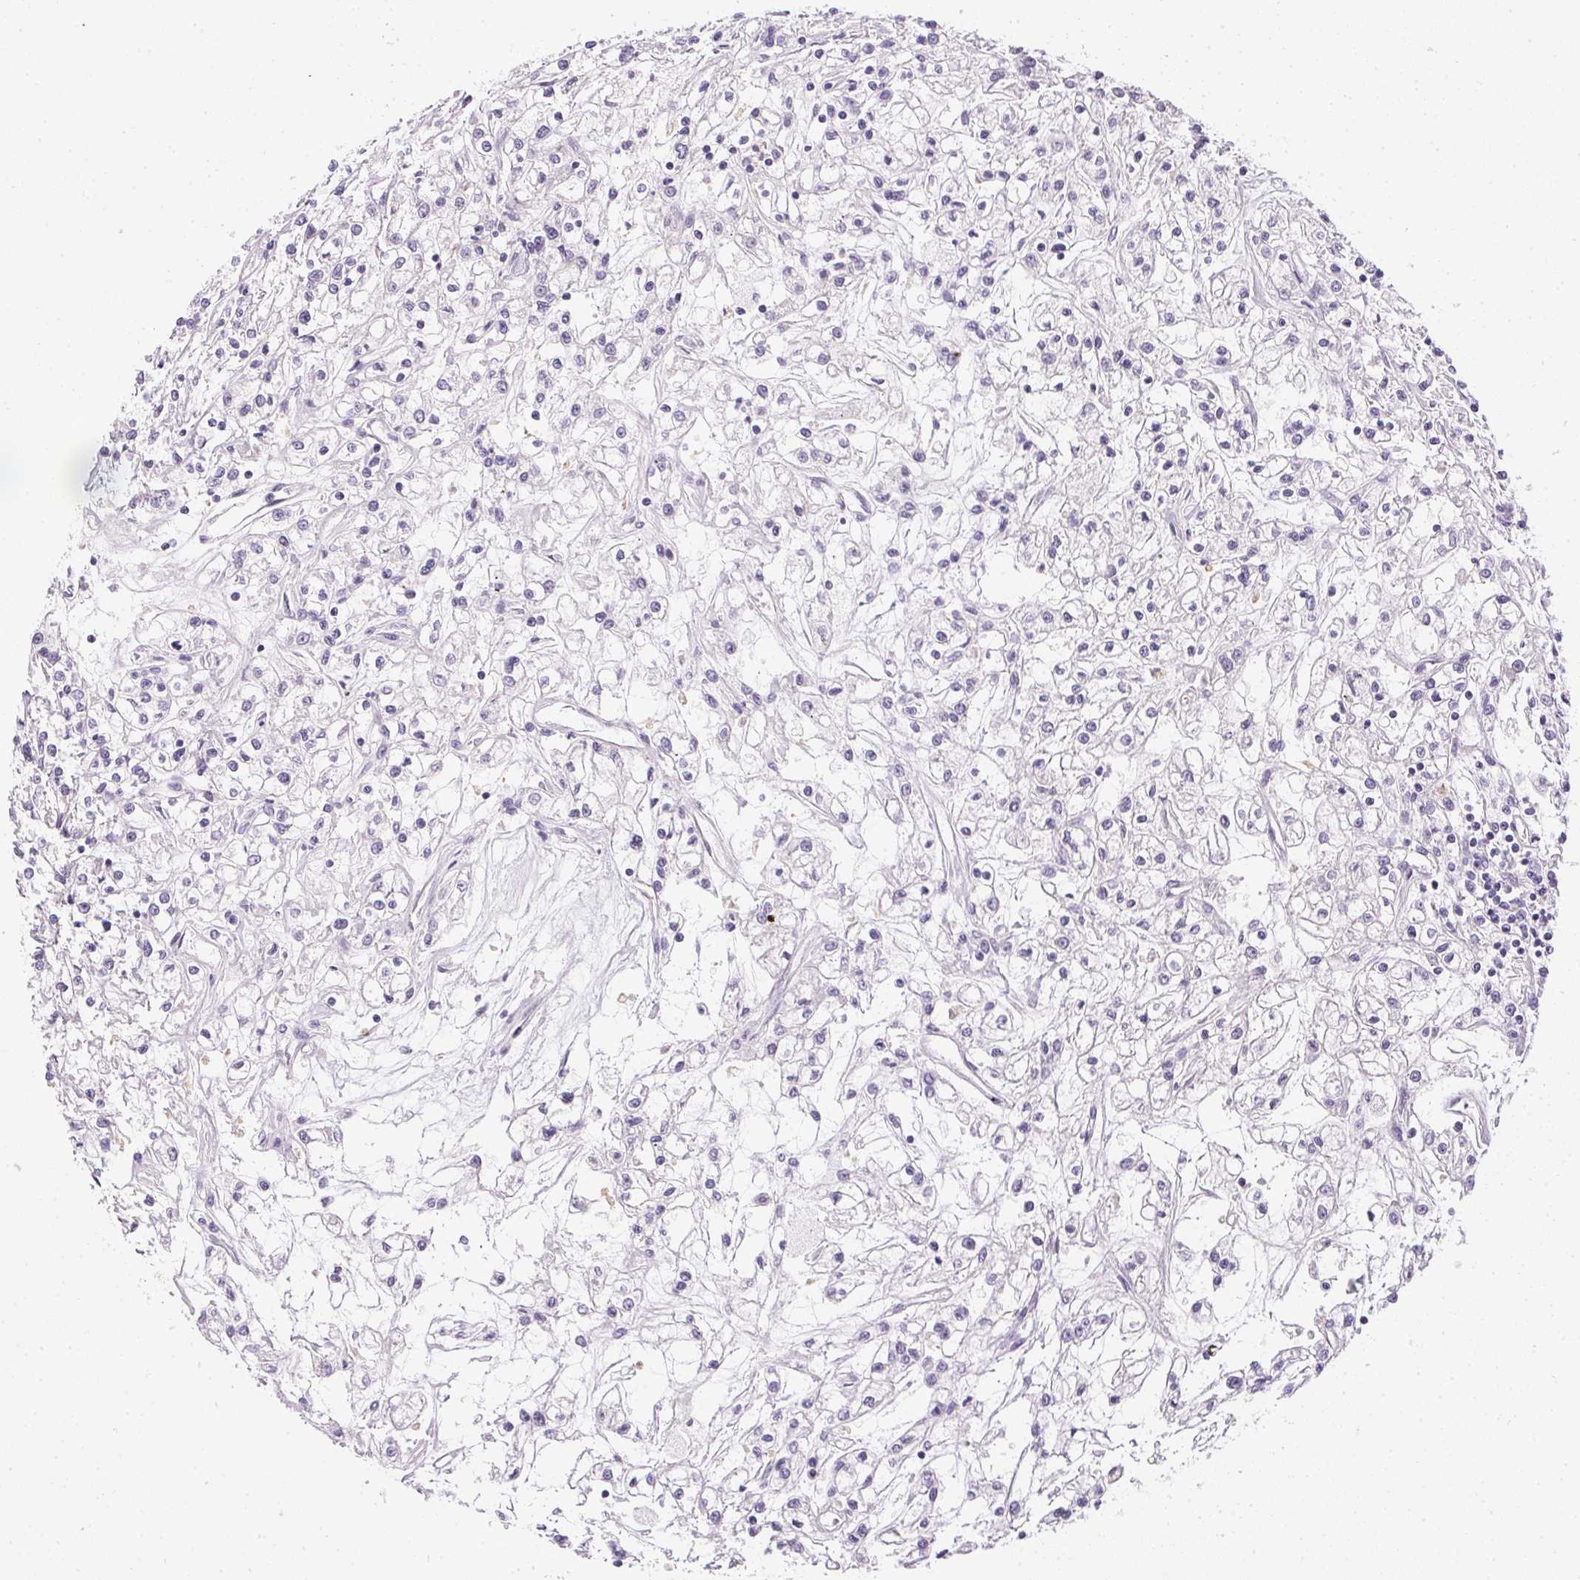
{"staining": {"intensity": "negative", "quantity": "none", "location": "none"}, "tissue": "renal cancer", "cell_type": "Tumor cells", "image_type": "cancer", "snomed": [{"axis": "morphology", "description": "Adenocarcinoma, NOS"}, {"axis": "topography", "description": "Kidney"}], "caption": "Protein analysis of renal adenocarcinoma exhibits no significant staining in tumor cells.", "gene": "GSDMC", "patient": {"sex": "female", "age": 59}}